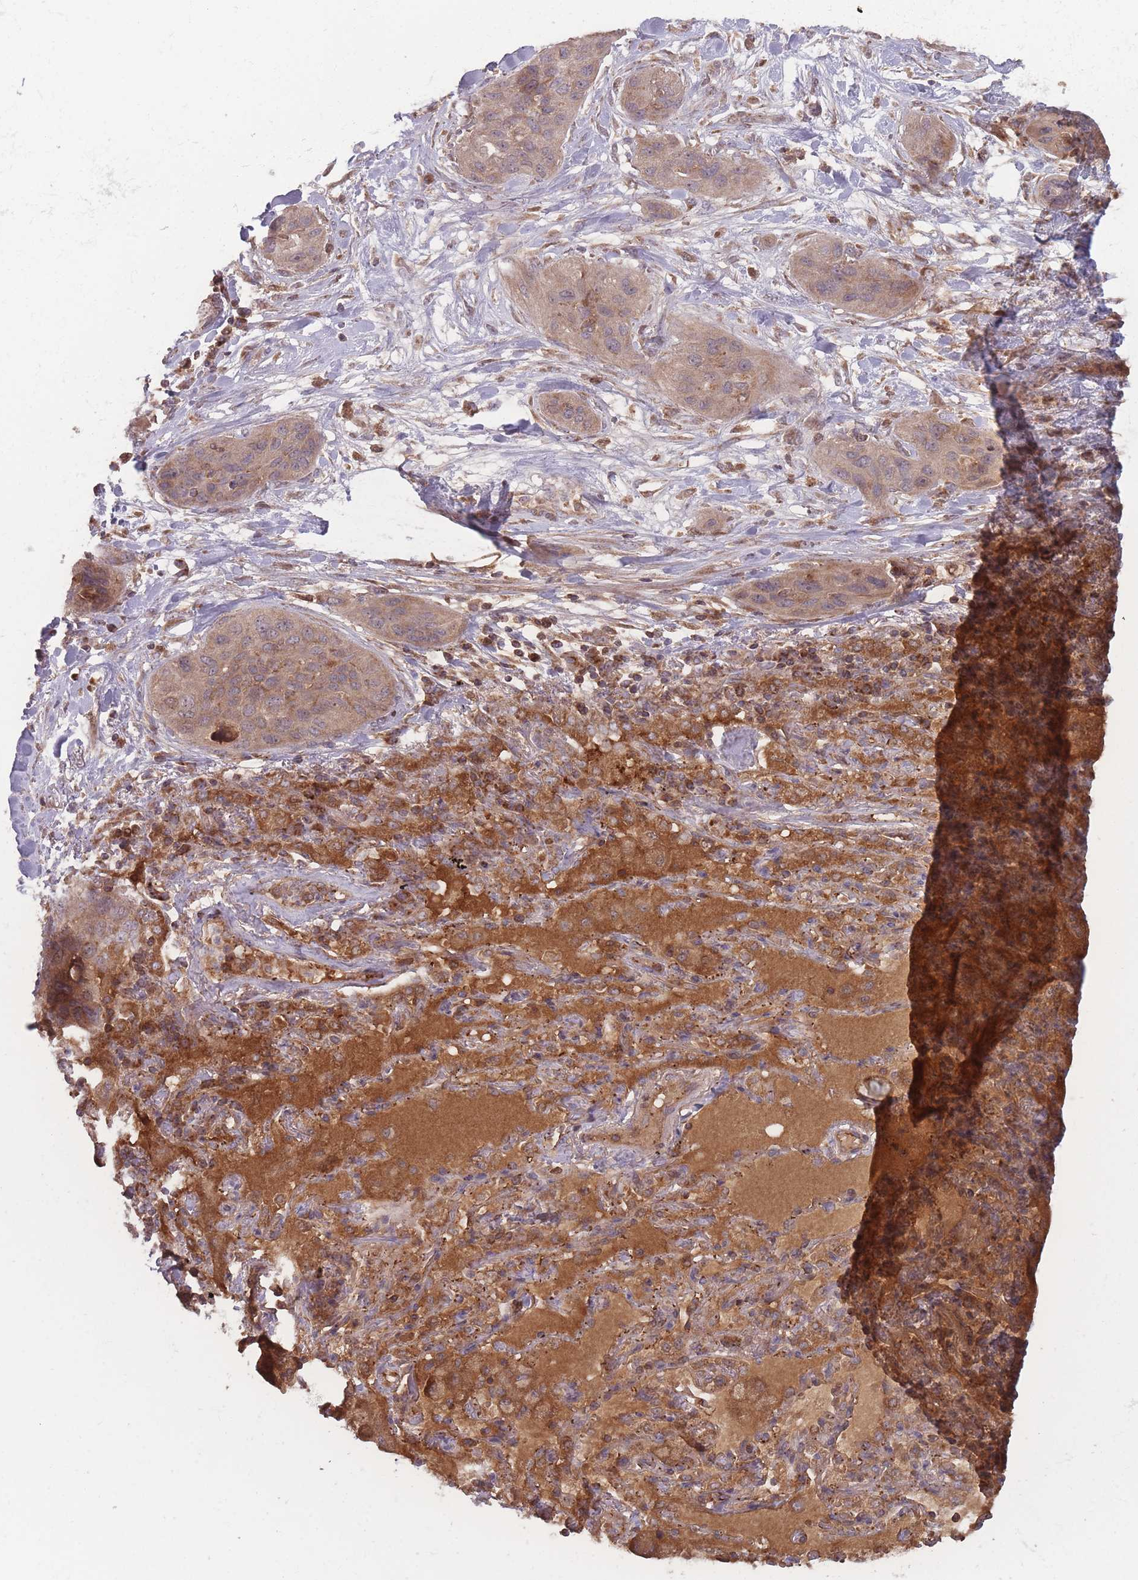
{"staining": {"intensity": "weak", "quantity": ">75%", "location": "cytoplasmic/membranous"}, "tissue": "lung cancer", "cell_type": "Tumor cells", "image_type": "cancer", "snomed": [{"axis": "morphology", "description": "Squamous cell carcinoma, NOS"}, {"axis": "topography", "description": "Lung"}], "caption": "Immunohistochemical staining of lung cancer exhibits low levels of weak cytoplasmic/membranous protein positivity in about >75% of tumor cells.", "gene": "ATP5MG", "patient": {"sex": "female", "age": 70}}